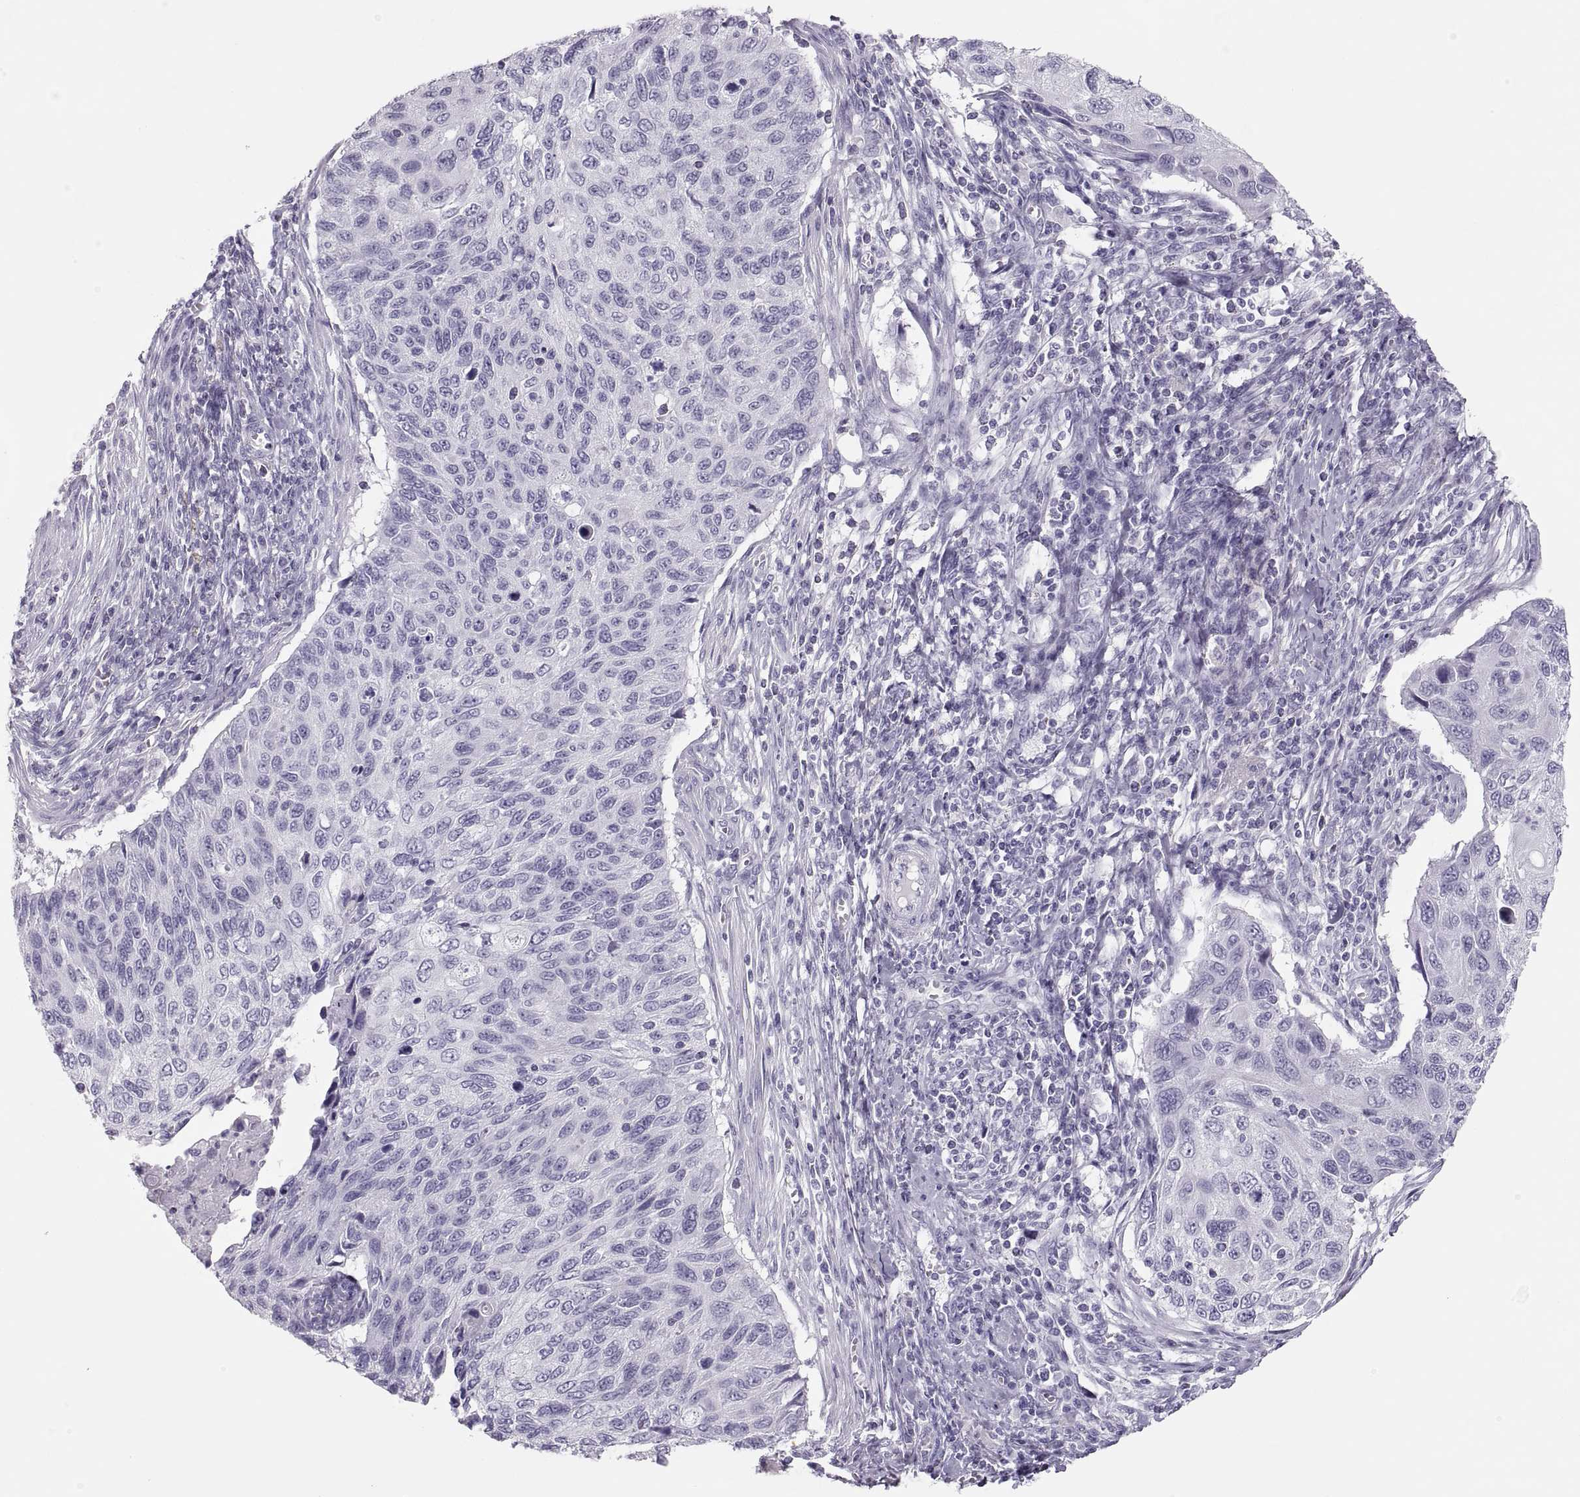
{"staining": {"intensity": "negative", "quantity": "none", "location": "none"}, "tissue": "cervical cancer", "cell_type": "Tumor cells", "image_type": "cancer", "snomed": [{"axis": "morphology", "description": "Squamous cell carcinoma, NOS"}, {"axis": "topography", "description": "Cervix"}], "caption": "Squamous cell carcinoma (cervical) stained for a protein using IHC displays no expression tumor cells.", "gene": "SEMG1", "patient": {"sex": "female", "age": 70}}